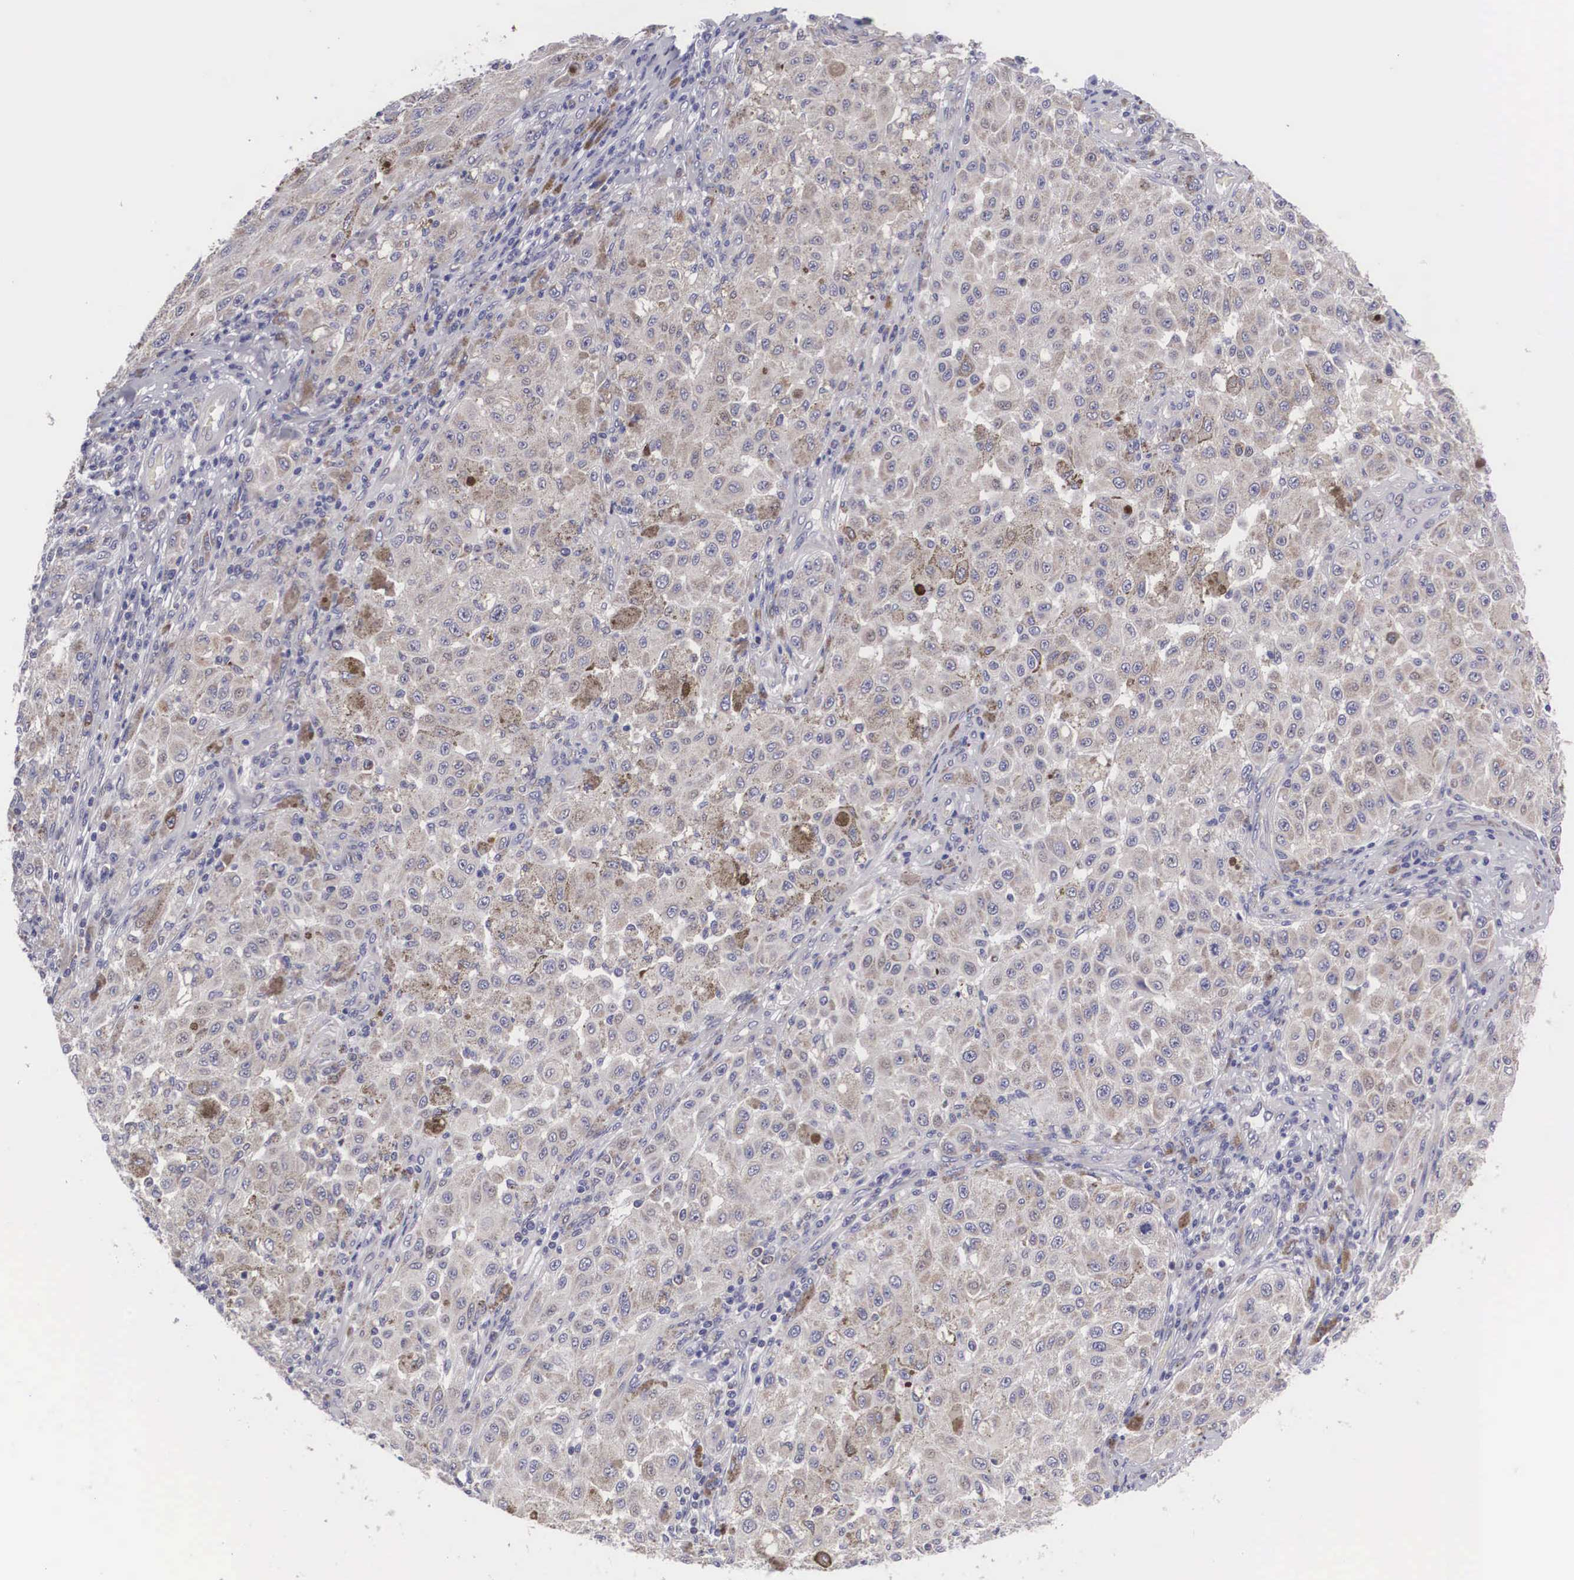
{"staining": {"intensity": "weak", "quantity": ">75%", "location": "cytoplasmic/membranous"}, "tissue": "melanoma", "cell_type": "Tumor cells", "image_type": "cancer", "snomed": [{"axis": "morphology", "description": "Malignant melanoma, NOS"}, {"axis": "topography", "description": "Skin"}], "caption": "IHC photomicrograph of neoplastic tissue: human melanoma stained using immunohistochemistry (IHC) exhibits low levels of weak protein expression localized specifically in the cytoplasmic/membranous of tumor cells, appearing as a cytoplasmic/membranous brown color.", "gene": "TXLNG", "patient": {"sex": "female", "age": 64}}